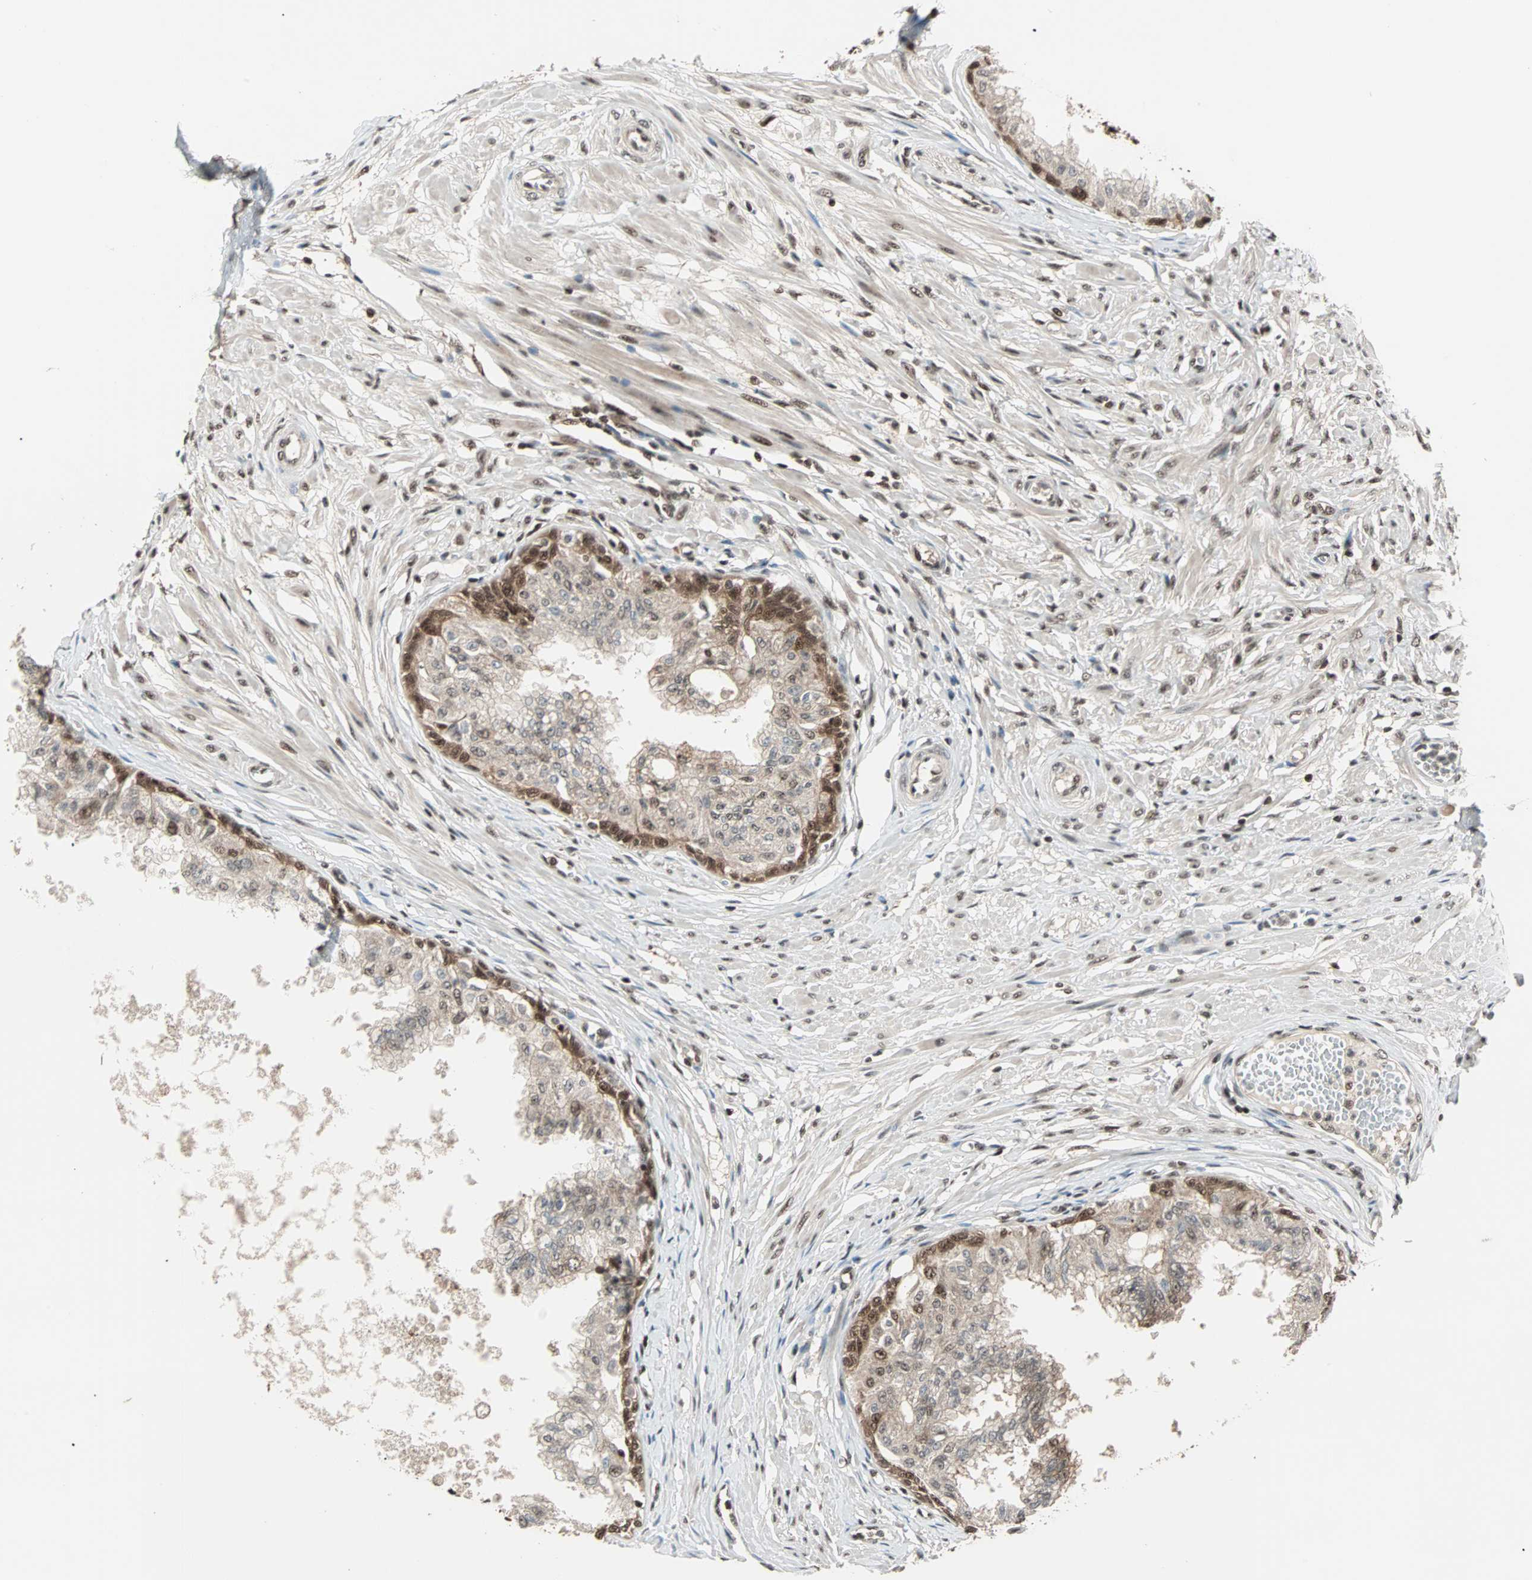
{"staining": {"intensity": "moderate", "quantity": ">75%", "location": "cytoplasmic/membranous,nuclear"}, "tissue": "prostate", "cell_type": "Glandular cells", "image_type": "normal", "snomed": [{"axis": "morphology", "description": "Normal tissue, NOS"}, {"axis": "topography", "description": "Prostate"}, {"axis": "topography", "description": "Seminal veicle"}], "caption": "Brown immunohistochemical staining in unremarkable prostate shows moderate cytoplasmic/membranous,nuclear staining in approximately >75% of glandular cells.", "gene": "ZNF44", "patient": {"sex": "male", "age": 60}}